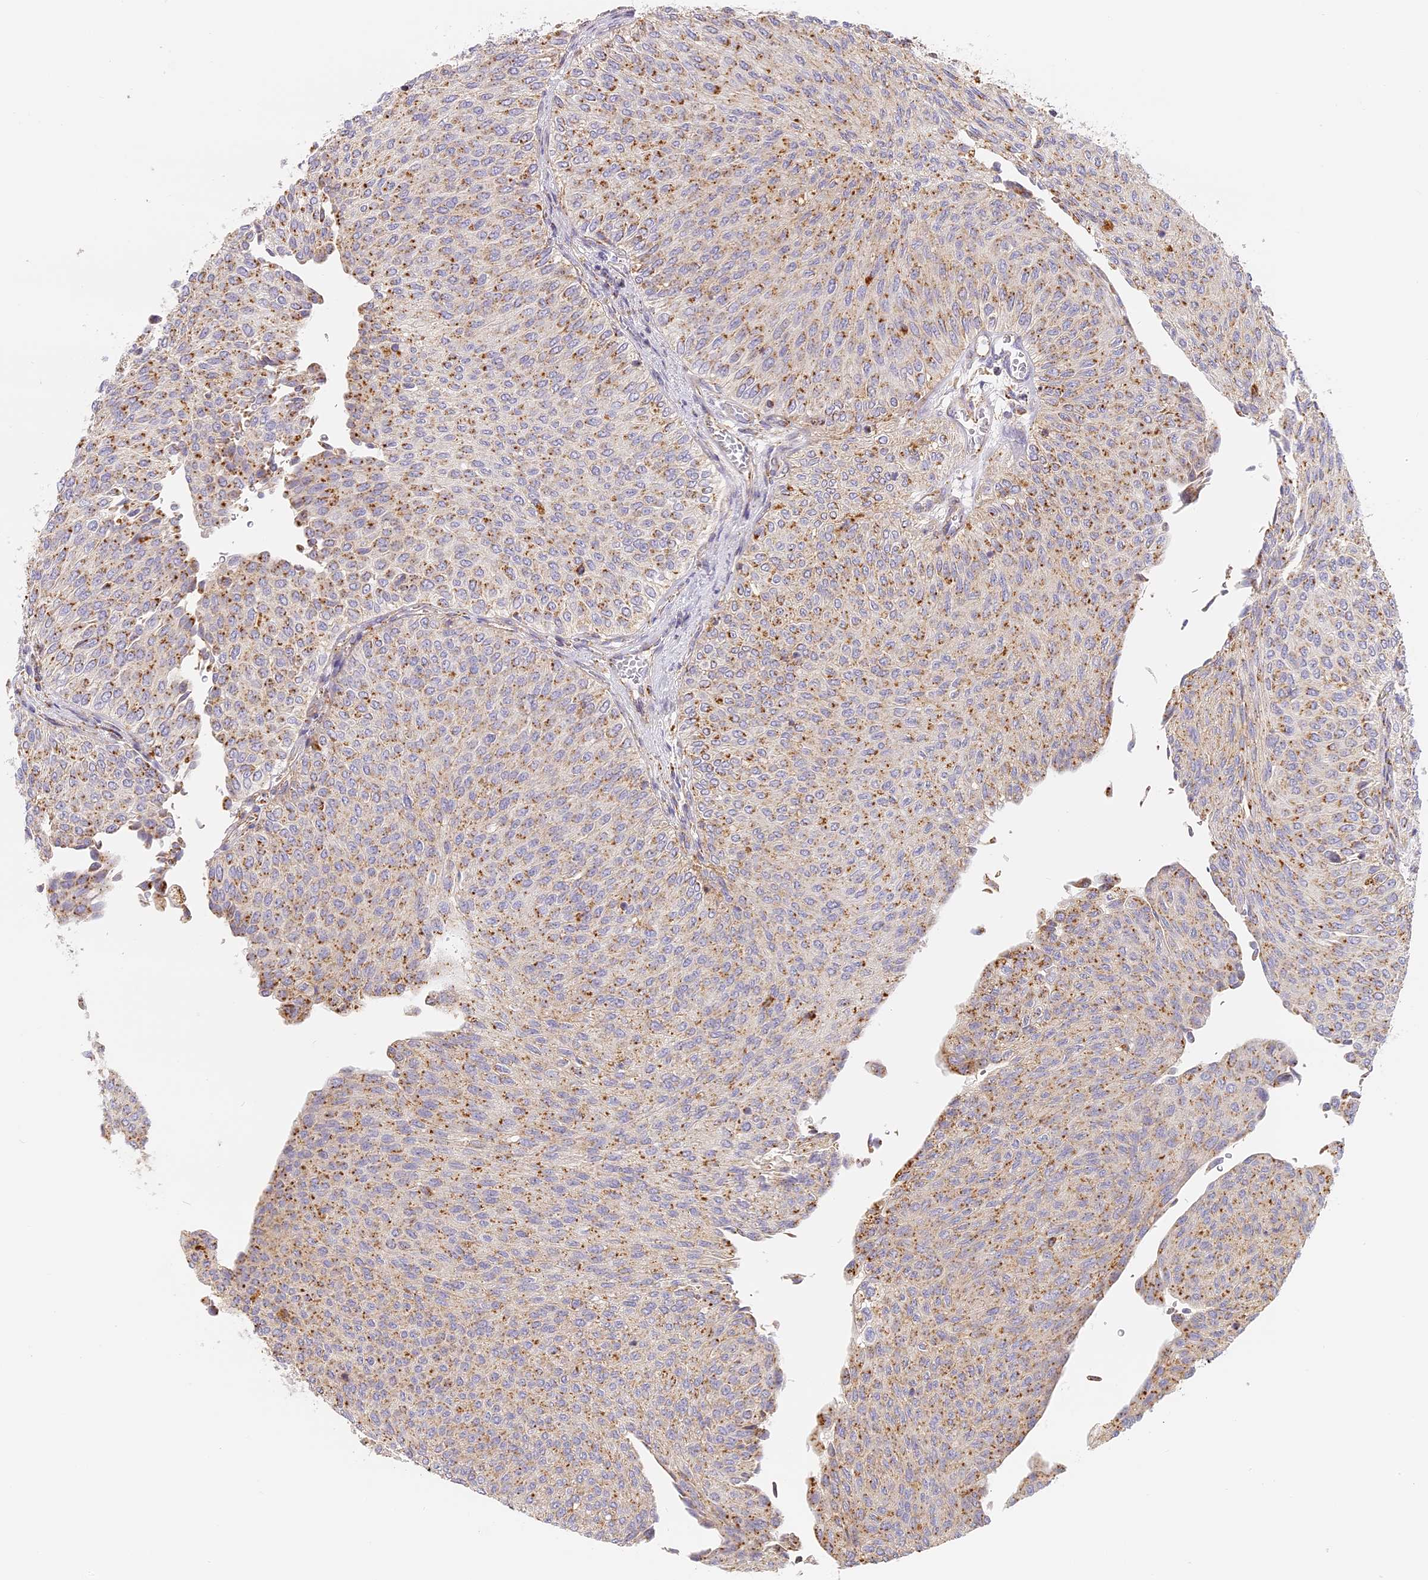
{"staining": {"intensity": "moderate", "quantity": ">75%", "location": "cytoplasmic/membranous"}, "tissue": "urothelial cancer", "cell_type": "Tumor cells", "image_type": "cancer", "snomed": [{"axis": "morphology", "description": "Urothelial carcinoma, Low grade"}, {"axis": "topography", "description": "Urinary bladder"}], "caption": "High-magnification brightfield microscopy of urothelial cancer stained with DAB (brown) and counterstained with hematoxylin (blue). tumor cells exhibit moderate cytoplasmic/membranous expression is appreciated in about>75% of cells.", "gene": "LAMP2", "patient": {"sex": "male", "age": 78}}